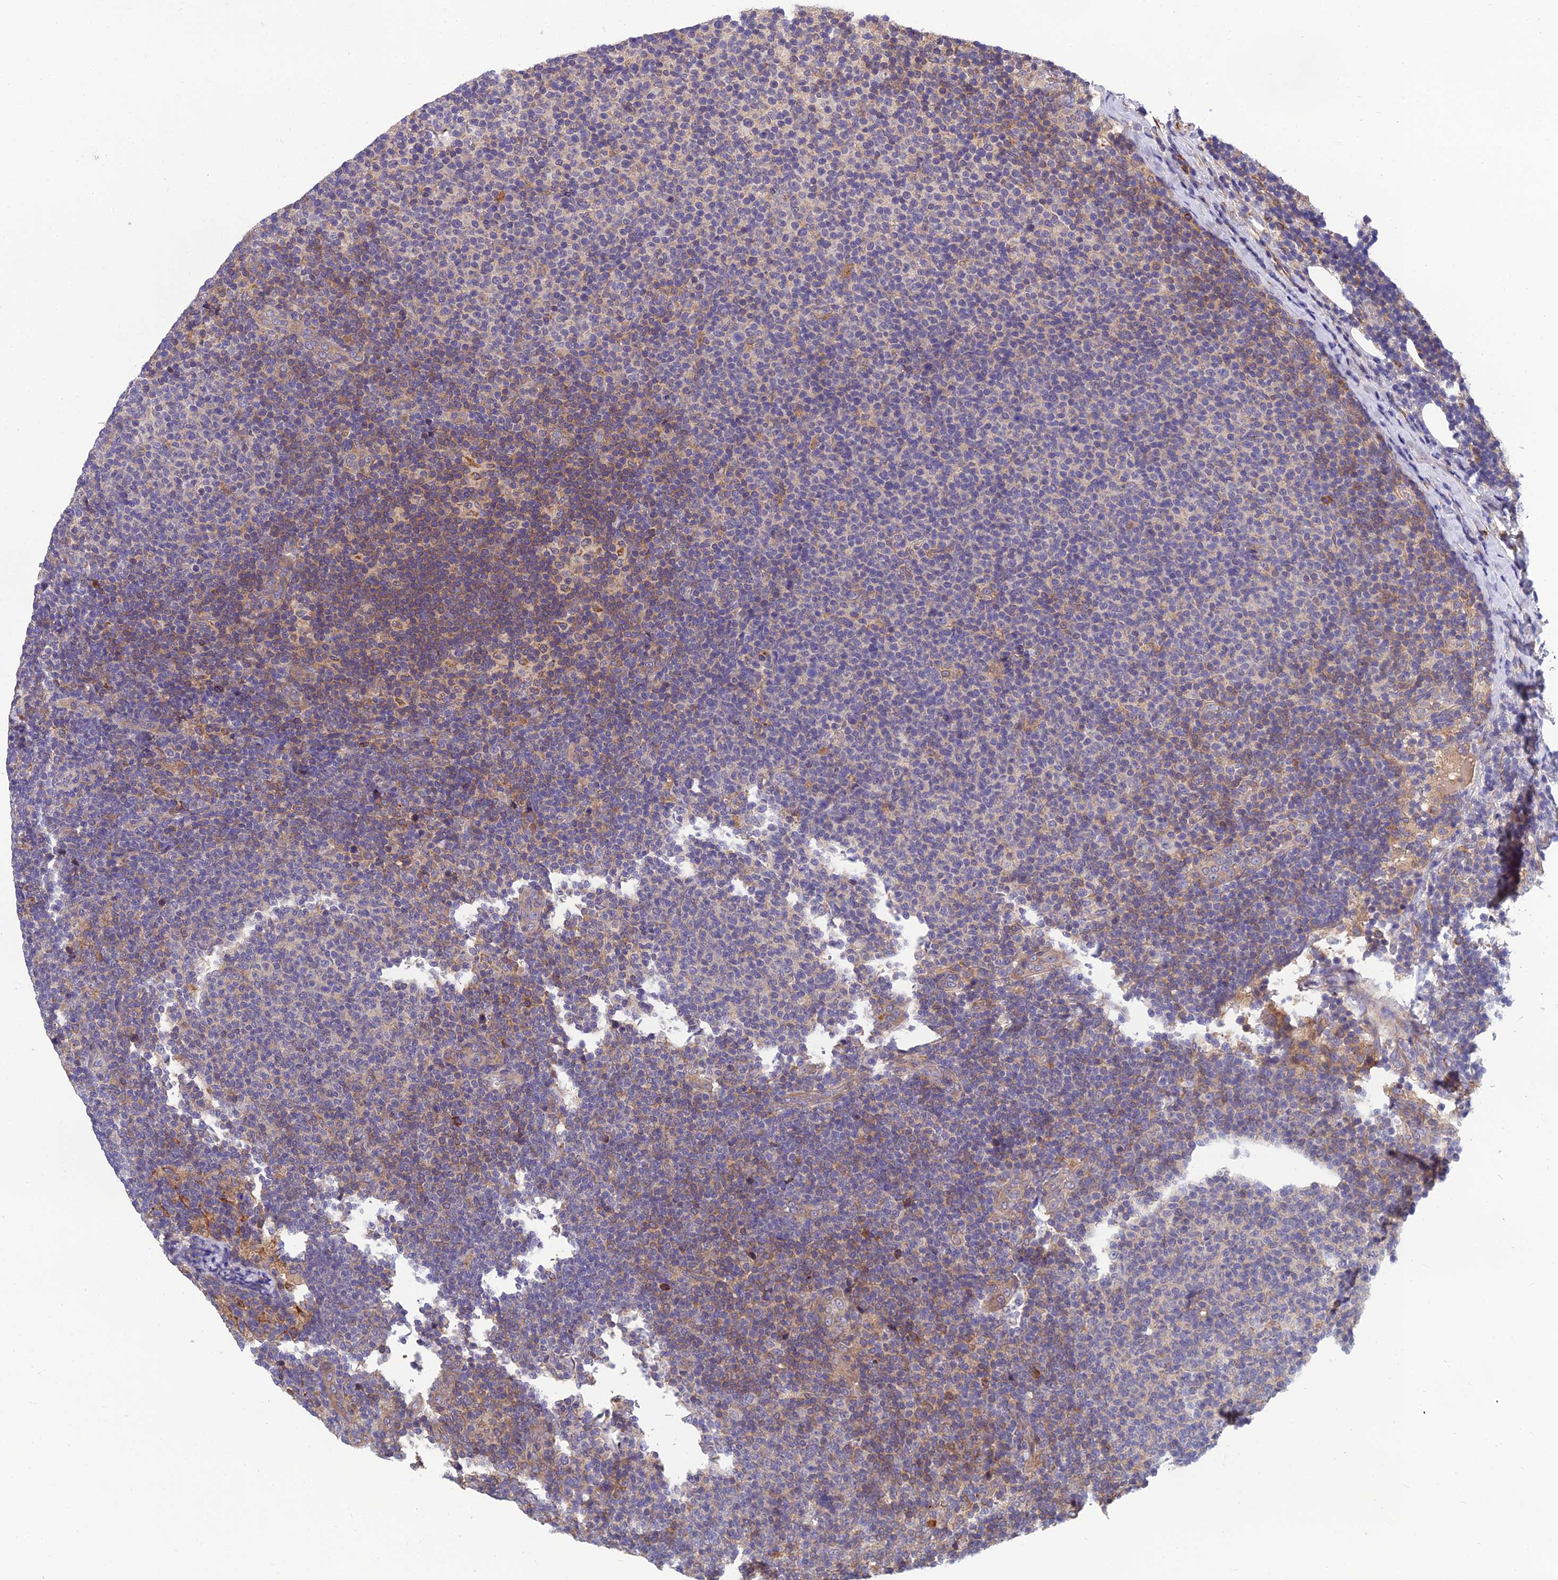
{"staining": {"intensity": "weak", "quantity": "<25%", "location": "cytoplasmic/membranous"}, "tissue": "lymphoma", "cell_type": "Tumor cells", "image_type": "cancer", "snomed": [{"axis": "morphology", "description": "Malignant lymphoma, non-Hodgkin's type, Low grade"}, {"axis": "topography", "description": "Lymph node"}], "caption": "High power microscopy micrograph of an immunohistochemistry photomicrograph of low-grade malignant lymphoma, non-Hodgkin's type, revealing no significant positivity in tumor cells. (Stains: DAB (3,3'-diaminobenzidine) IHC with hematoxylin counter stain, Microscopy: brightfield microscopy at high magnification).", "gene": "UMAD1", "patient": {"sex": "male", "age": 66}}